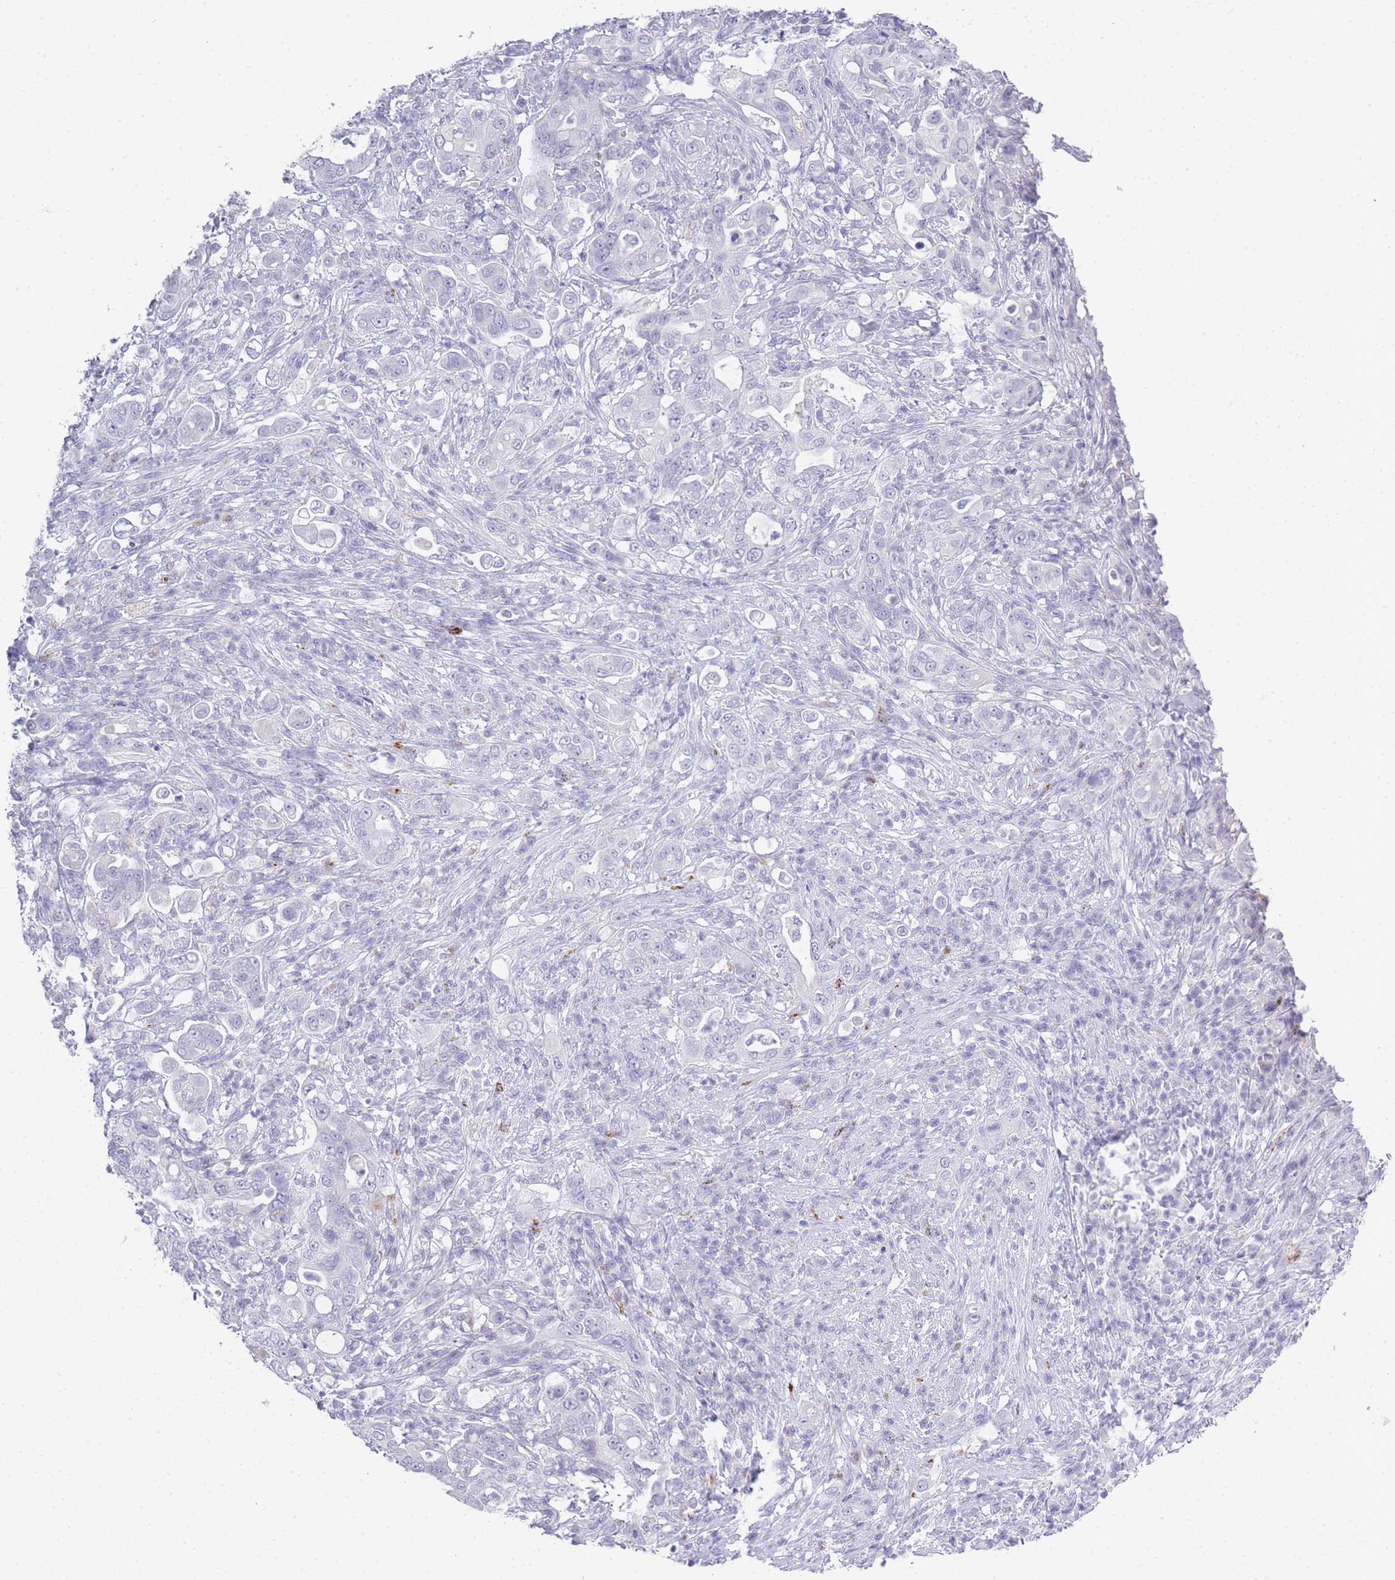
{"staining": {"intensity": "negative", "quantity": "none", "location": "none"}, "tissue": "pancreatic cancer", "cell_type": "Tumor cells", "image_type": "cancer", "snomed": [{"axis": "morphology", "description": "Normal tissue, NOS"}, {"axis": "morphology", "description": "Adenocarcinoma, NOS"}, {"axis": "topography", "description": "Lymph node"}, {"axis": "topography", "description": "Pancreas"}], "caption": "This is an immunohistochemistry (IHC) image of human pancreatic cancer (adenocarcinoma). There is no expression in tumor cells.", "gene": "RHO", "patient": {"sex": "female", "age": 67}}